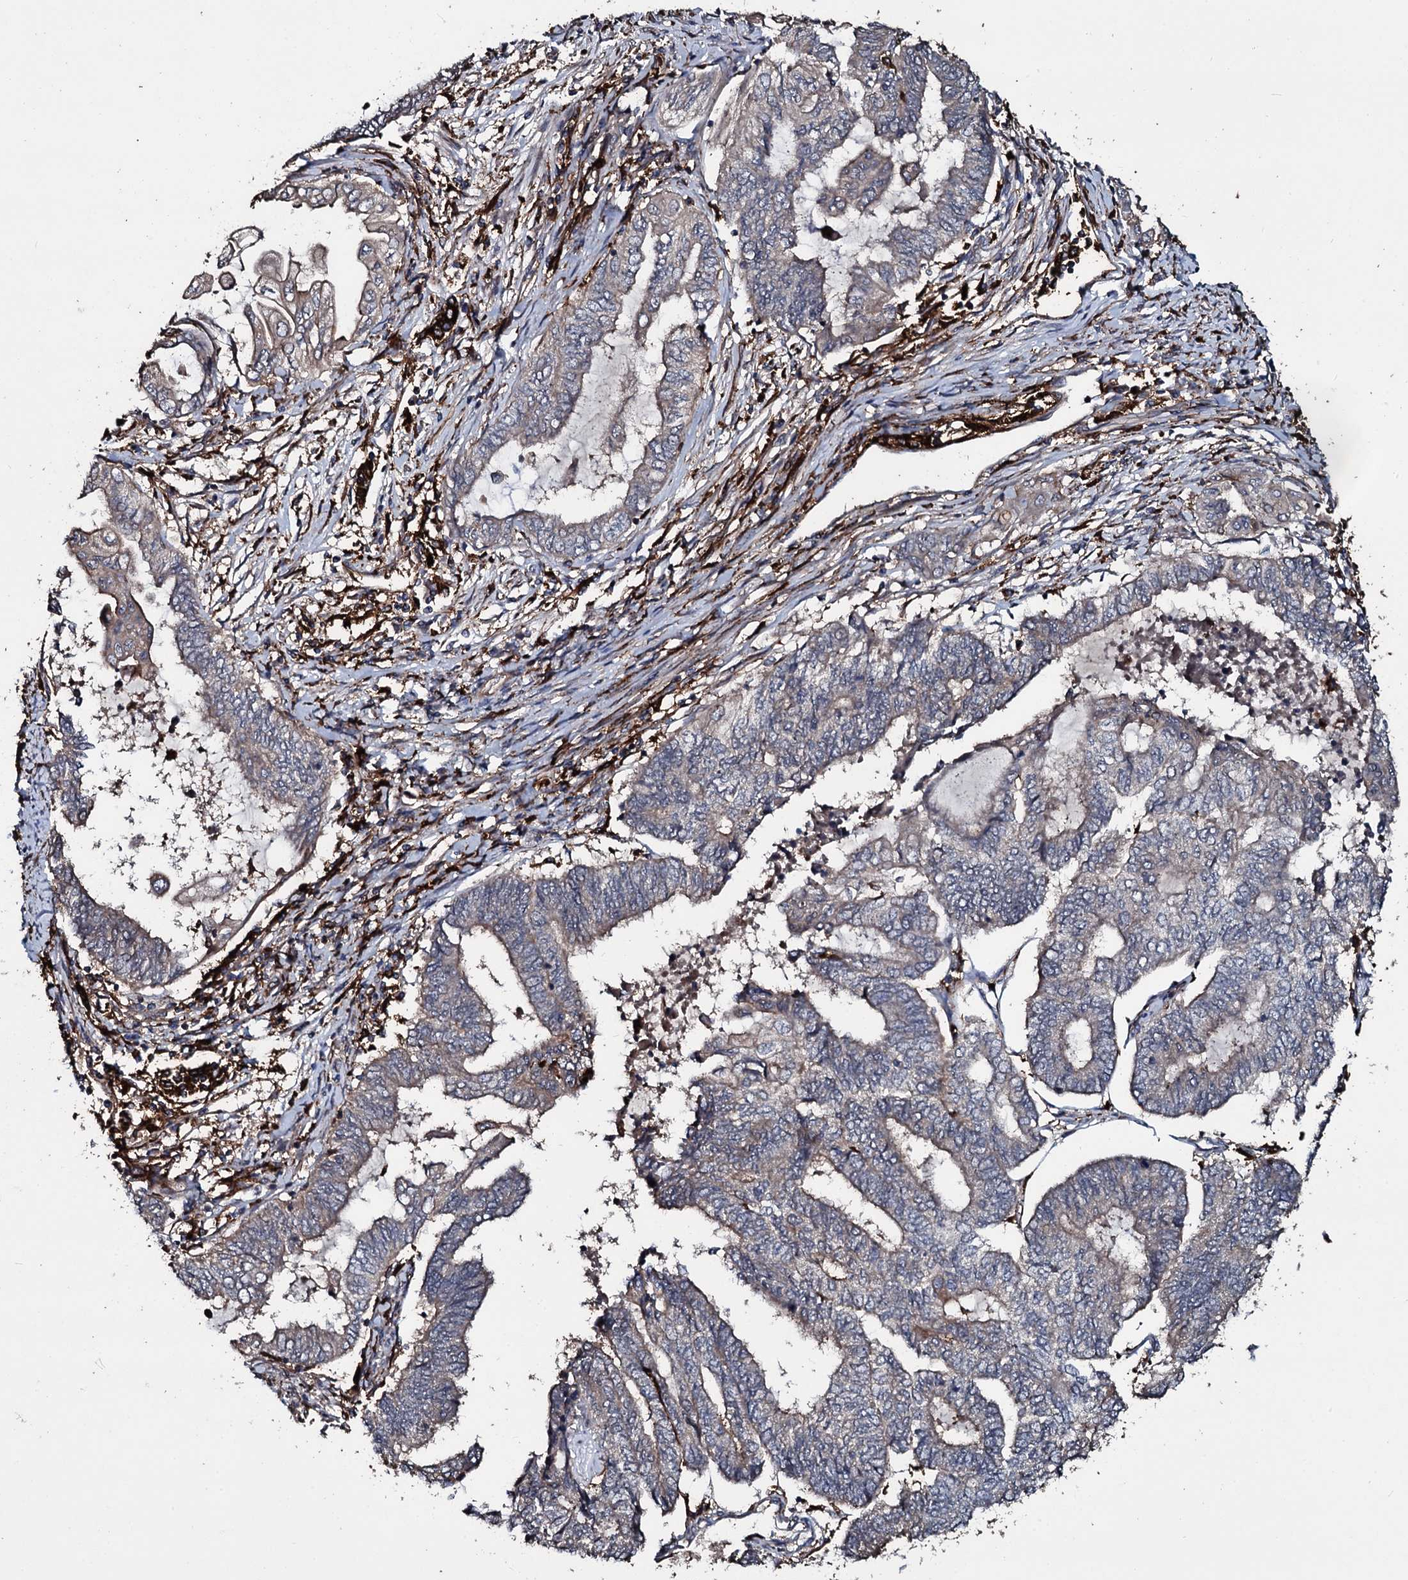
{"staining": {"intensity": "weak", "quantity": "<25%", "location": "cytoplasmic/membranous"}, "tissue": "endometrial cancer", "cell_type": "Tumor cells", "image_type": "cancer", "snomed": [{"axis": "morphology", "description": "Adenocarcinoma, NOS"}, {"axis": "topography", "description": "Uterus"}, {"axis": "topography", "description": "Endometrium"}], "caption": "Immunohistochemistry (IHC) of human endometrial cancer (adenocarcinoma) demonstrates no positivity in tumor cells. The staining is performed using DAB (3,3'-diaminobenzidine) brown chromogen with nuclei counter-stained in using hematoxylin.", "gene": "TPGS2", "patient": {"sex": "female", "age": 70}}